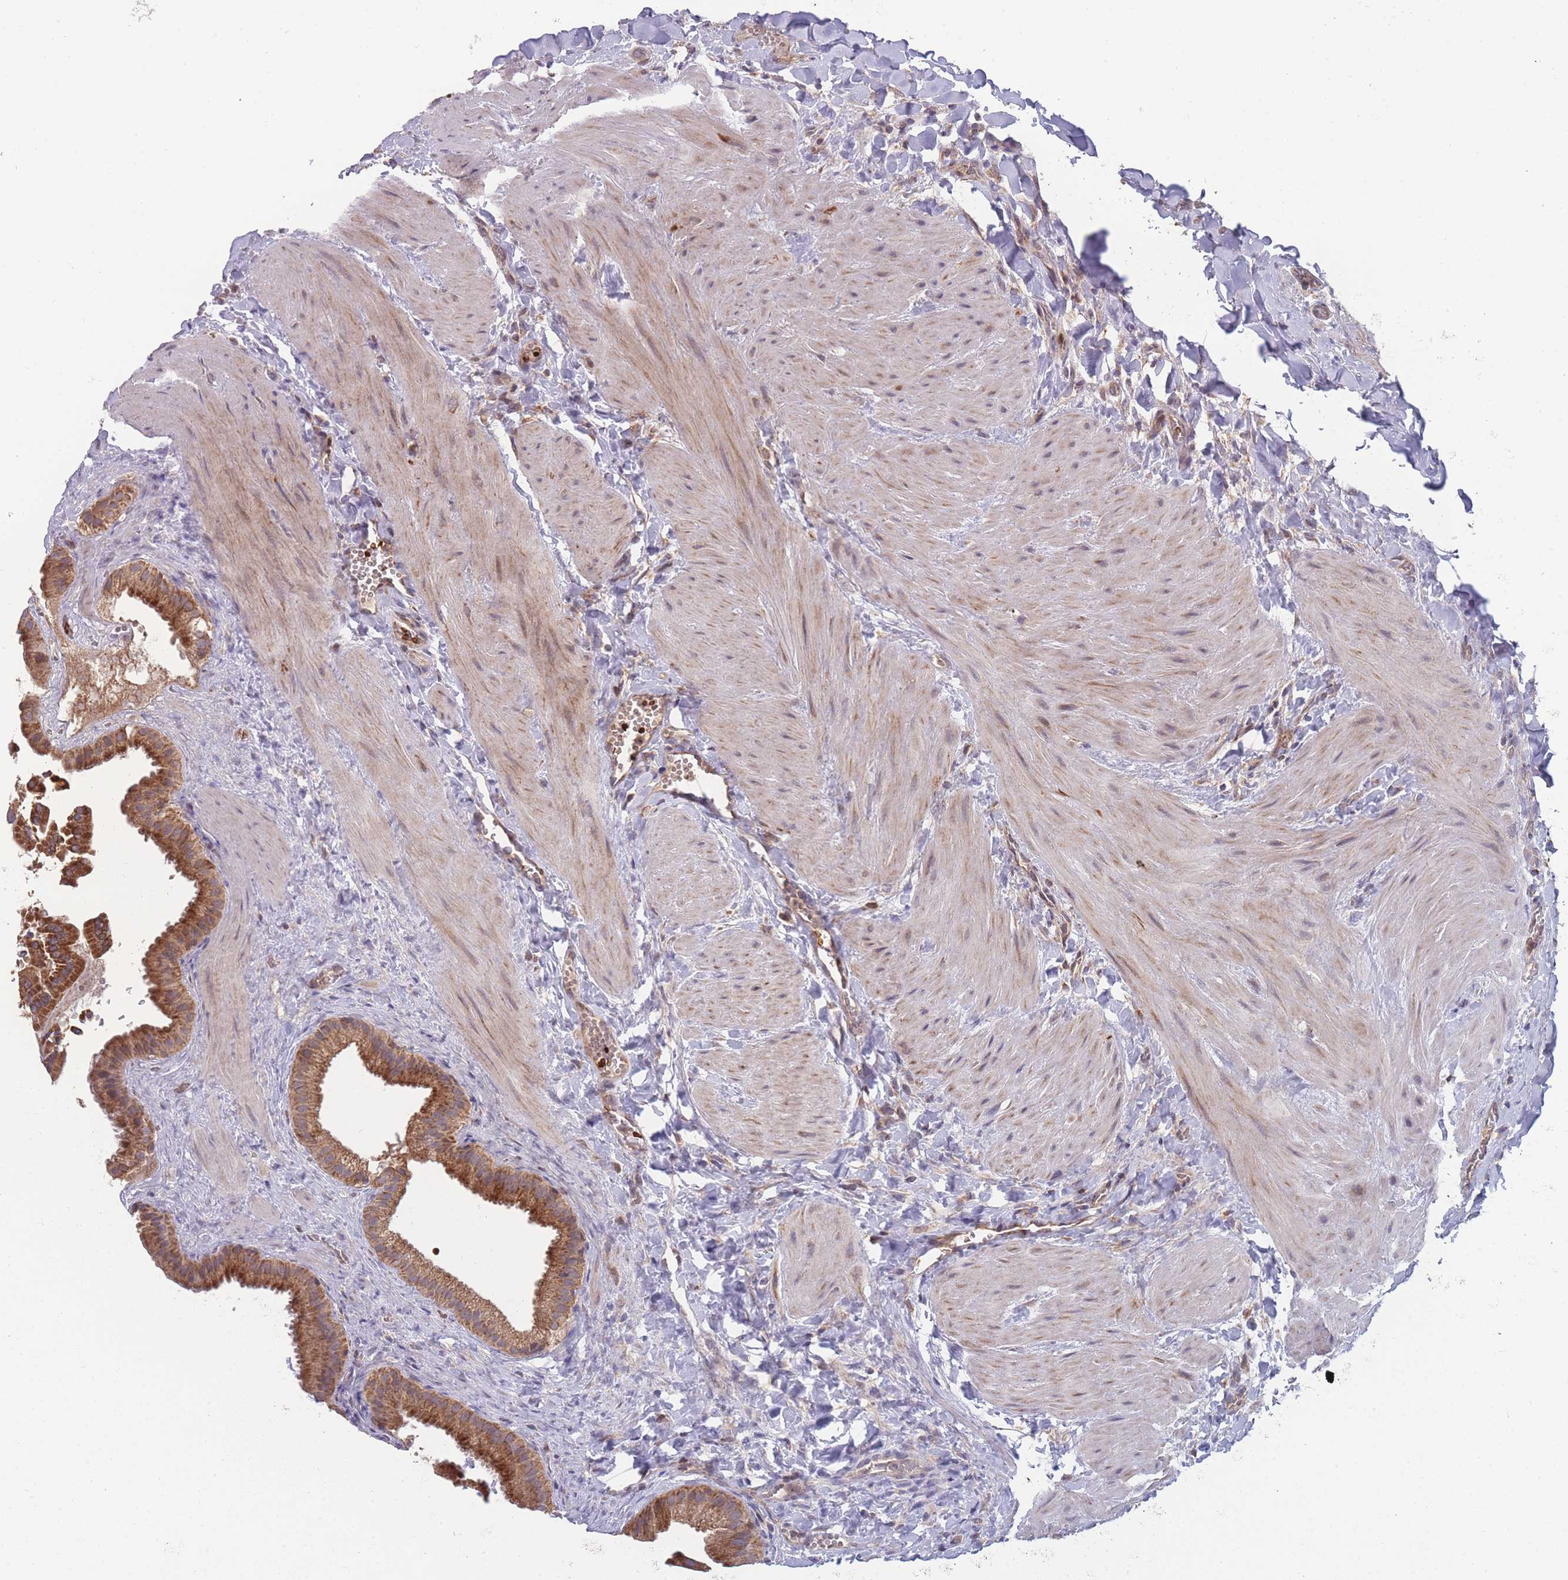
{"staining": {"intensity": "strong", "quantity": ">75%", "location": "cytoplasmic/membranous"}, "tissue": "gallbladder", "cell_type": "Glandular cells", "image_type": "normal", "snomed": [{"axis": "morphology", "description": "Normal tissue, NOS"}, {"axis": "topography", "description": "Gallbladder"}], "caption": "Immunohistochemical staining of unremarkable gallbladder exhibits strong cytoplasmic/membranous protein positivity in approximately >75% of glandular cells. Nuclei are stained in blue.", "gene": "SLC35B4", "patient": {"sex": "male", "age": 55}}